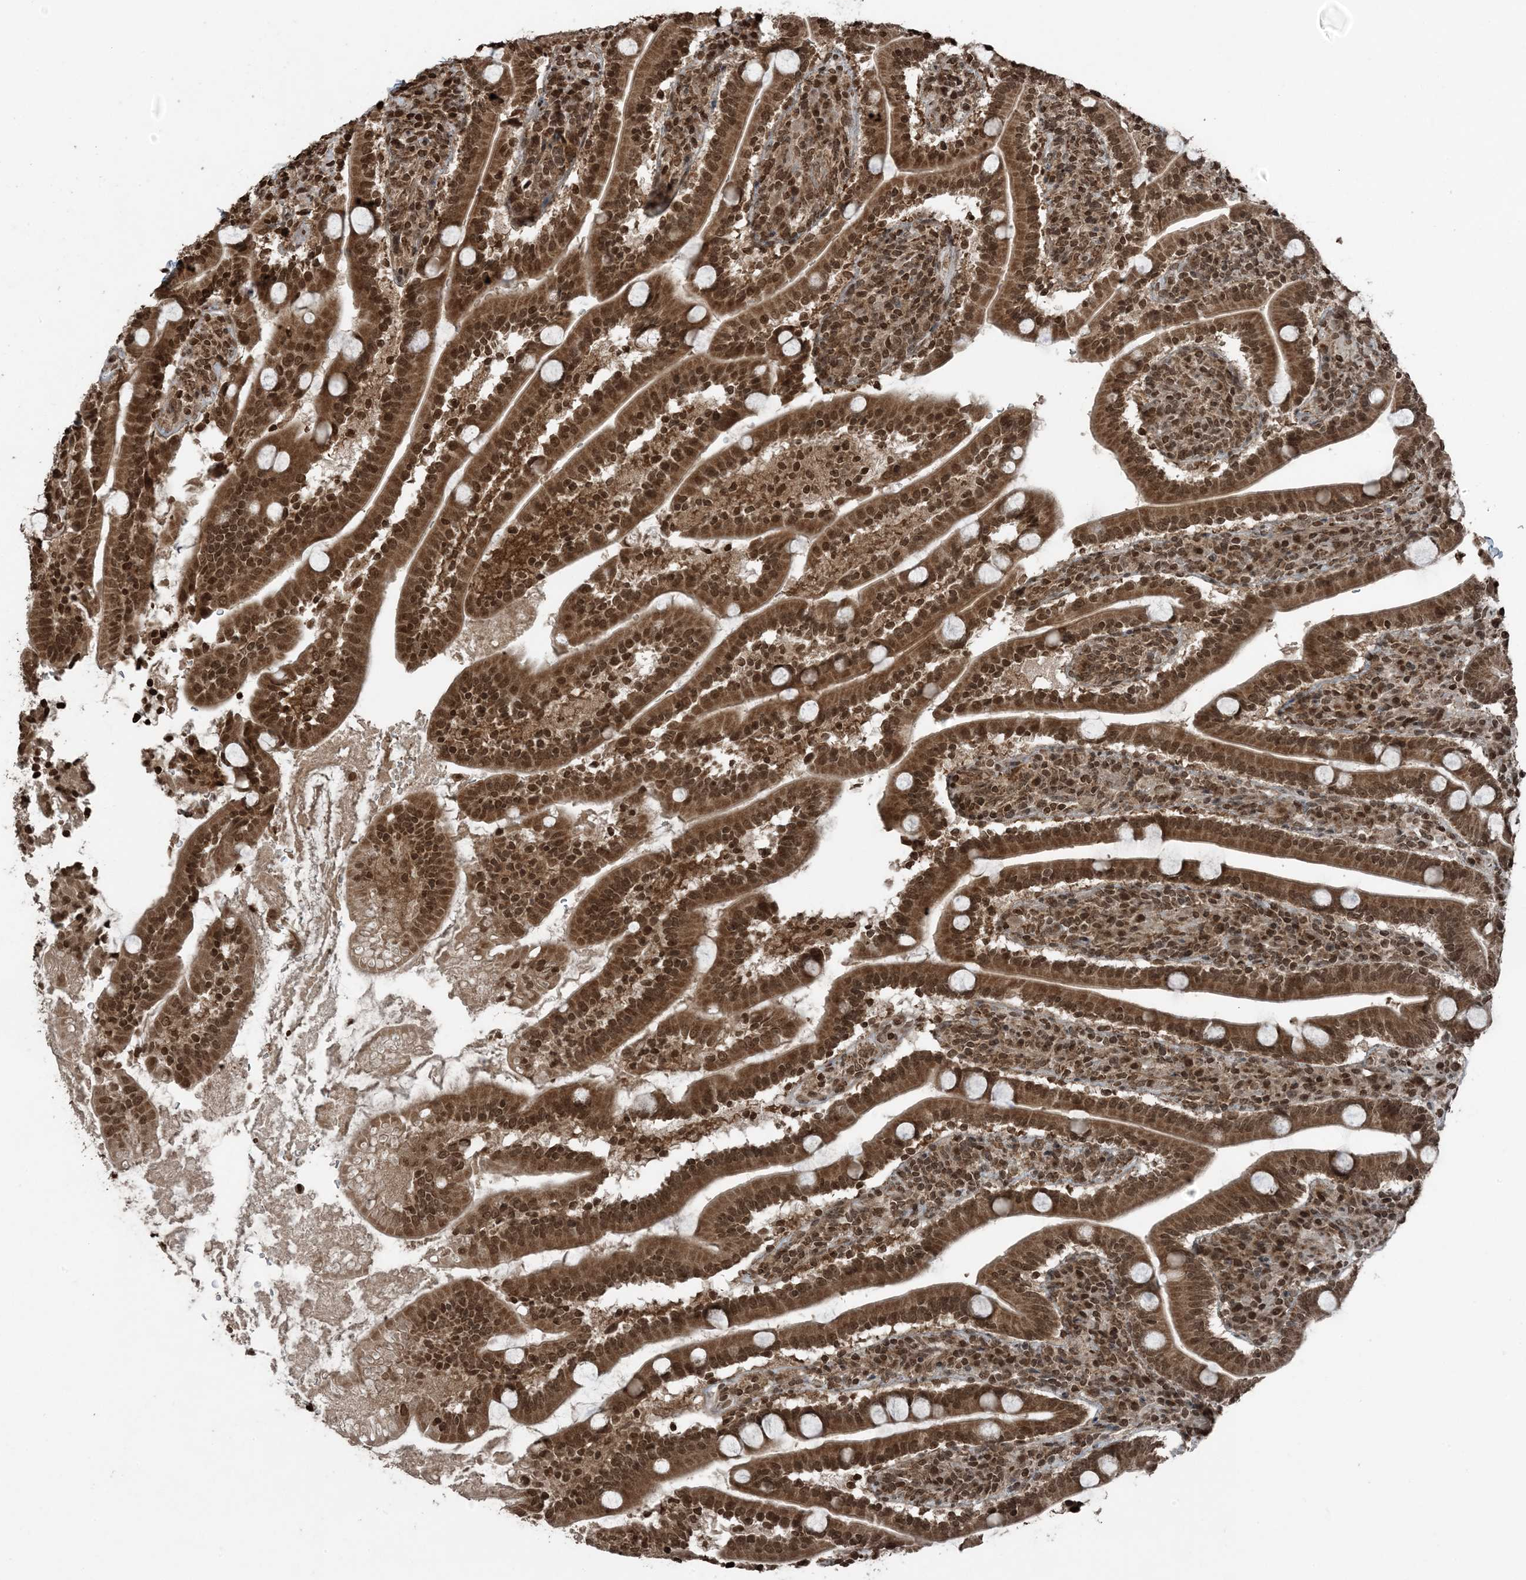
{"staining": {"intensity": "strong", "quantity": ">75%", "location": "cytoplasmic/membranous,nuclear"}, "tissue": "duodenum", "cell_type": "Glandular cells", "image_type": "normal", "snomed": [{"axis": "morphology", "description": "Normal tissue, NOS"}, {"axis": "topography", "description": "Duodenum"}], "caption": "The histopathology image reveals staining of normal duodenum, revealing strong cytoplasmic/membranous,nuclear protein staining (brown color) within glandular cells.", "gene": "ZFAND2B", "patient": {"sex": "male", "age": 35}}